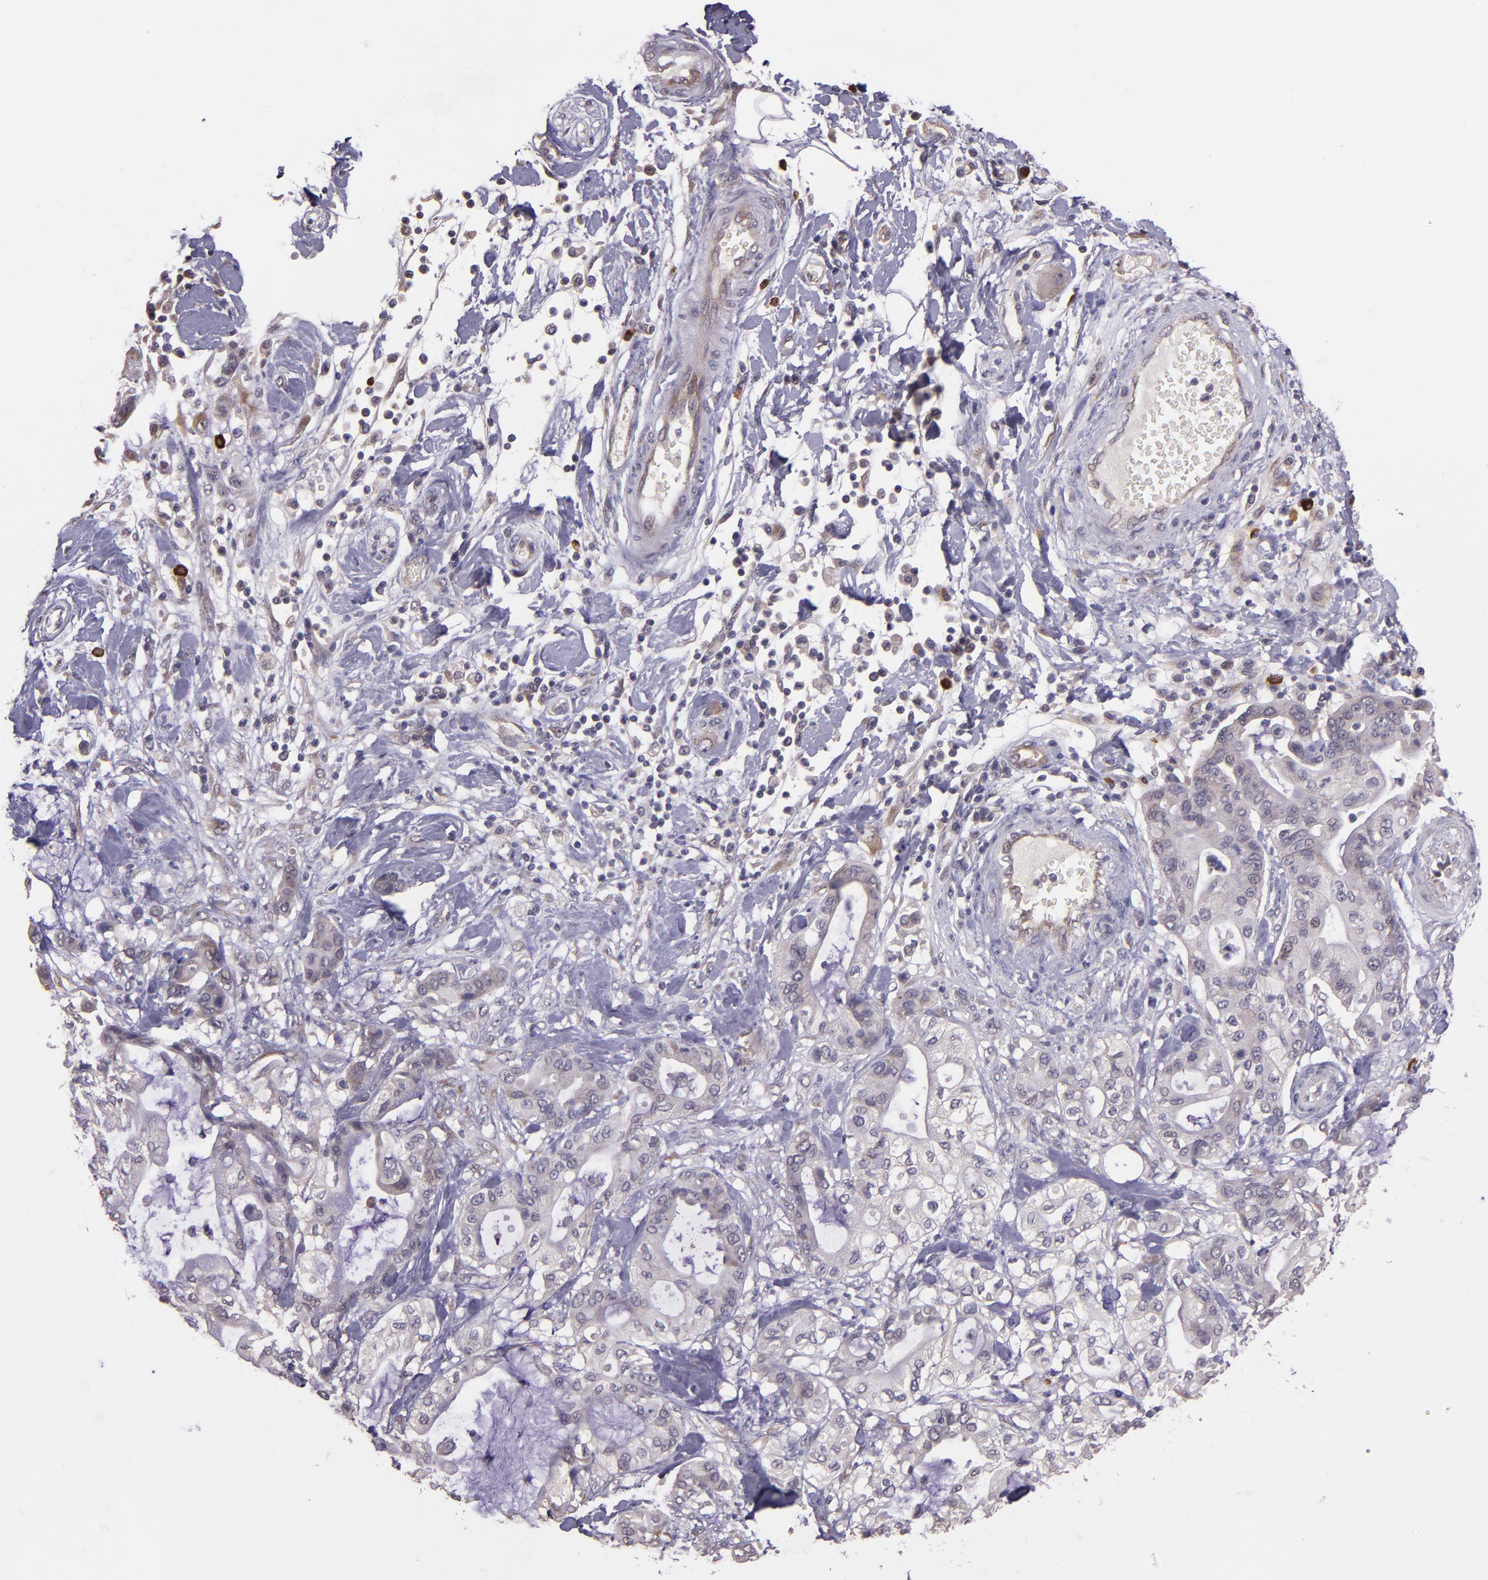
{"staining": {"intensity": "negative", "quantity": "none", "location": "none"}, "tissue": "pancreatic cancer", "cell_type": "Tumor cells", "image_type": "cancer", "snomed": [{"axis": "morphology", "description": "Adenocarcinoma, NOS"}, {"axis": "morphology", "description": "Adenocarcinoma, metastatic, NOS"}, {"axis": "topography", "description": "Lymph node"}, {"axis": "topography", "description": "Pancreas"}, {"axis": "topography", "description": "Duodenum"}], "caption": "High power microscopy micrograph of an IHC micrograph of adenocarcinoma (pancreatic), revealing no significant staining in tumor cells.", "gene": "TAF7L", "patient": {"sex": "female", "age": 64}}